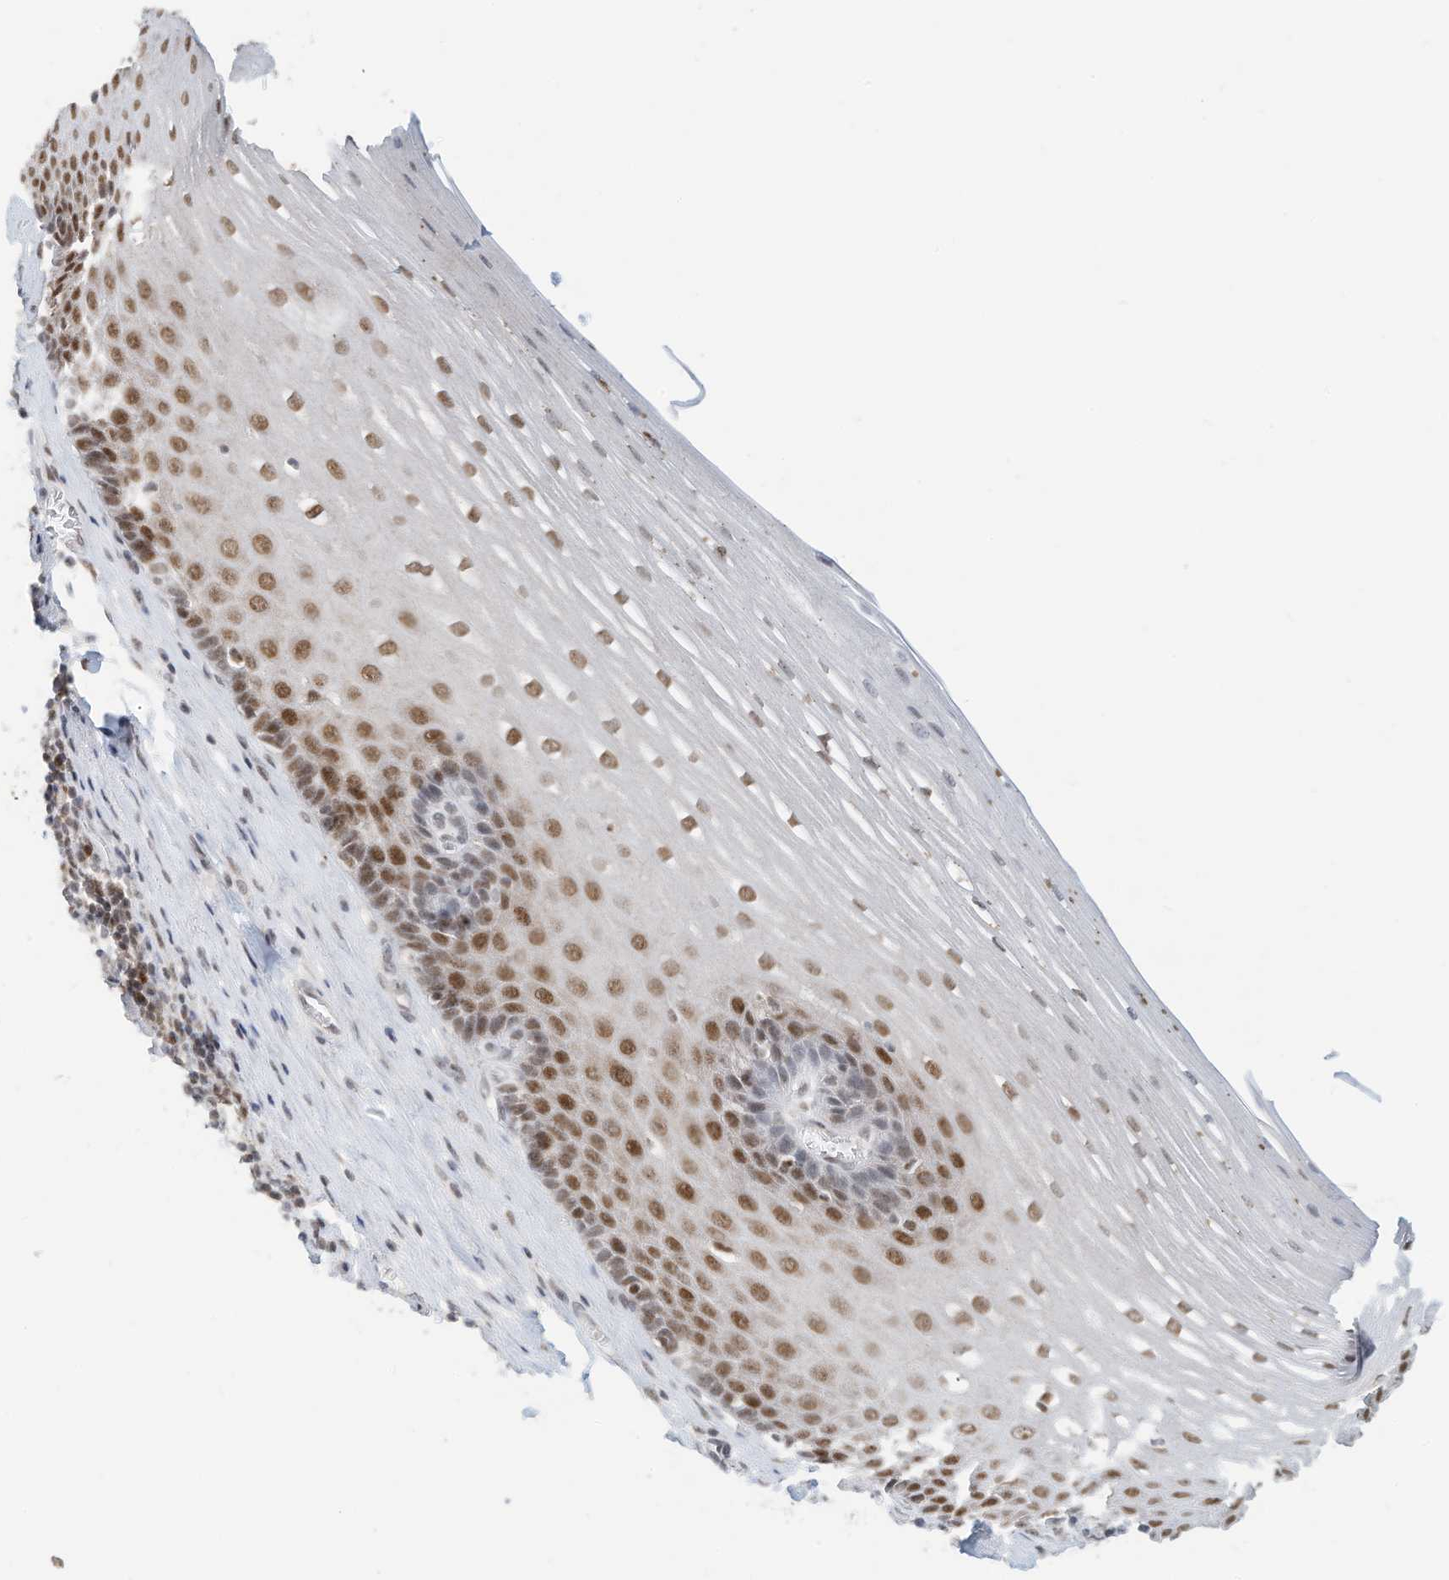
{"staining": {"intensity": "strong", "quantity": "25%-75%", "location": "nuclear"}, "tissue": "esophagus", "cell_type": "Squamous epithelial cells", "image_type": "normal", "snomed": [{"axis": "morphology", "description": "Normal tissue, NOS"}, {"axis": "topography", "description": "Esophagus"}], "caption": "Protein expression by immunohistochemistry demonstrates strong nuclear positivity in approximately 25%-75% of squamous epithelial cells in unremarkable esophagus.", "gene": "OGT", "patient": {"sex": "male", "age": 62}}